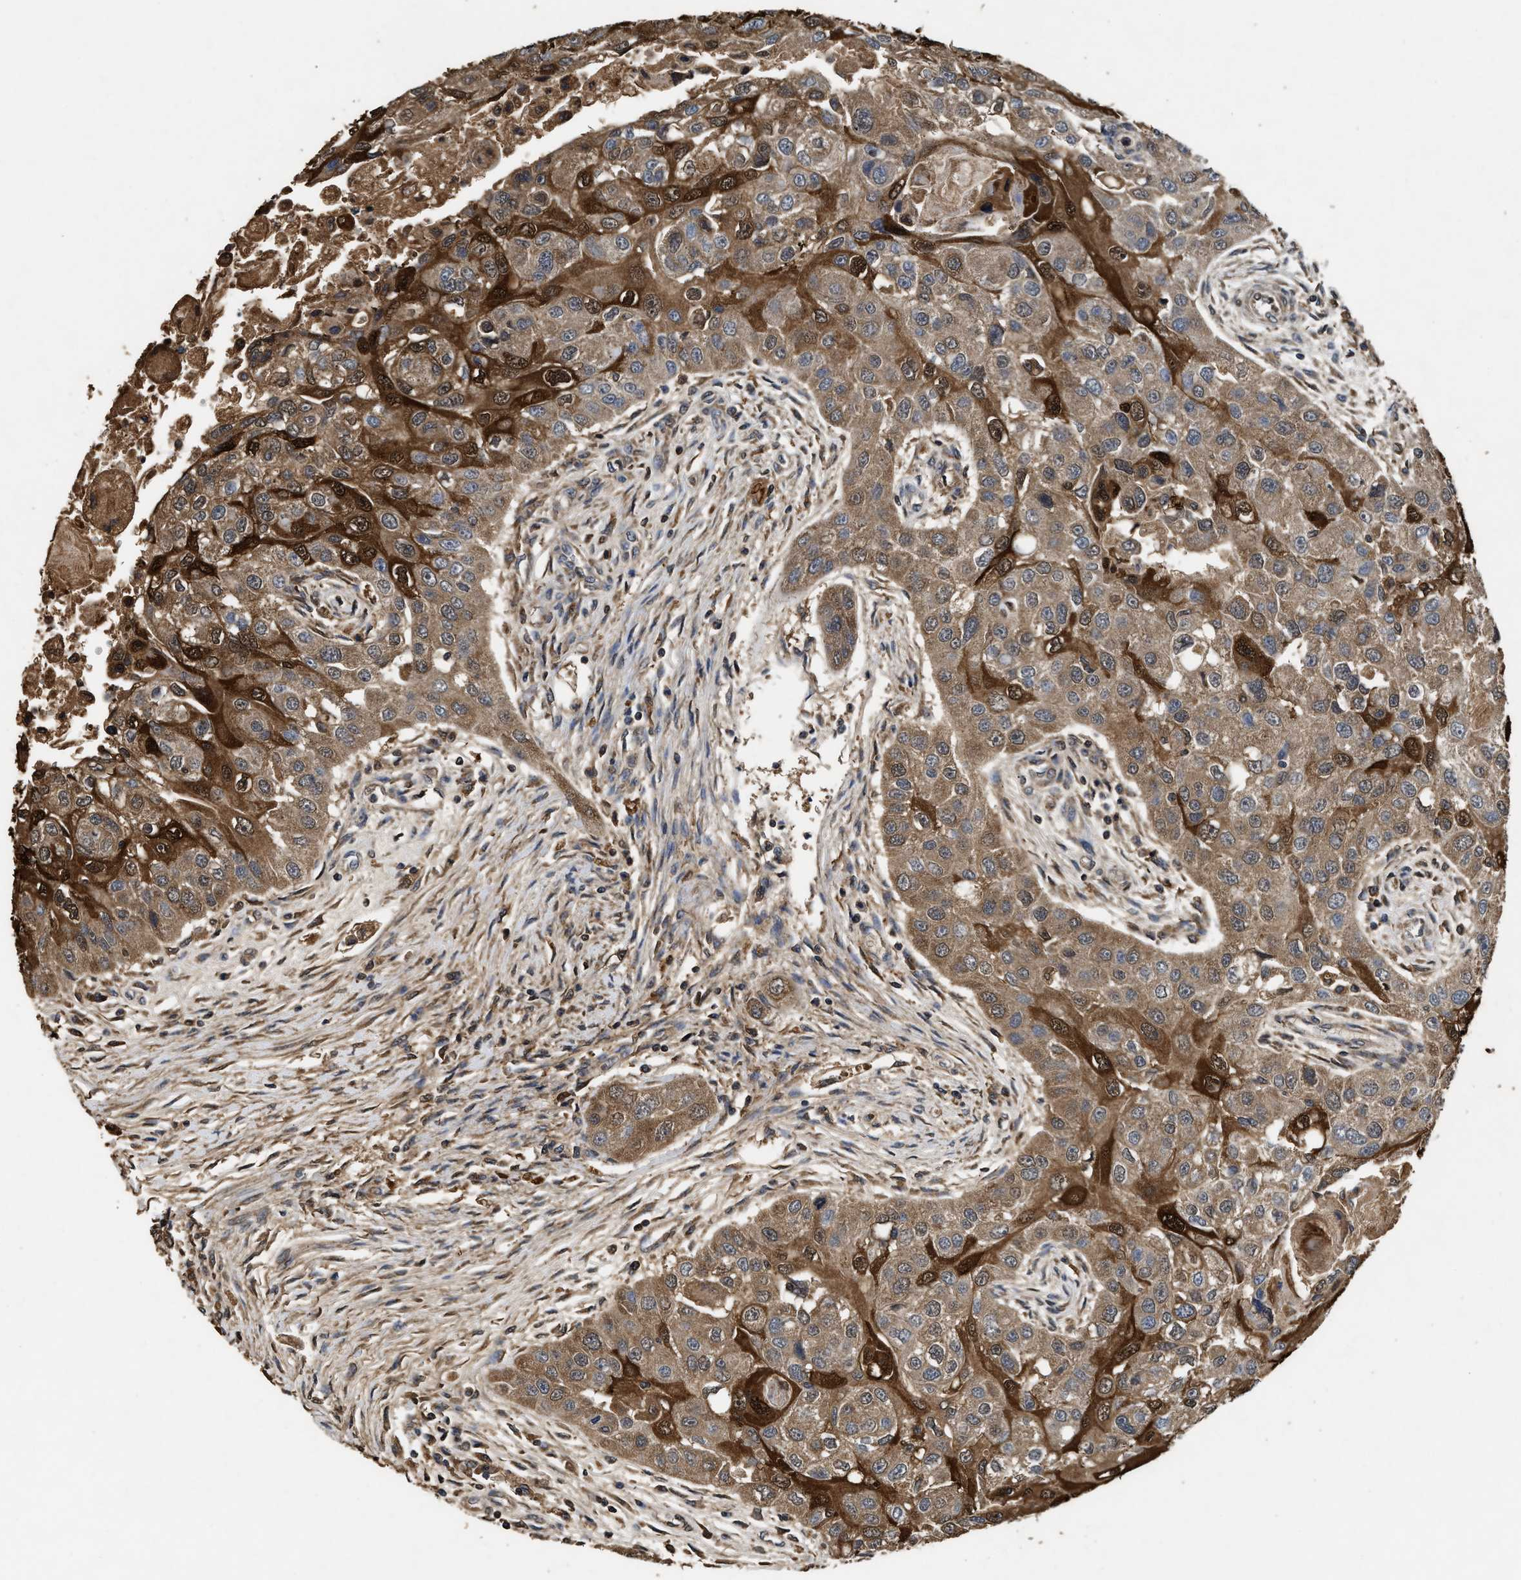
{"staining": {"intensity": "strong", "quantity": ">75%", "location": "cytoplasmic/membranous,nuclear"}, "tissue": "head and neck cancer", "cell_type": "Tumor cells", "image_type": "cancer", "snomed": [{"axis": "morphology", "description": "Normal tissue, NOS"}, {"axis": "morphology", "description": "Squamous cell carcinoma, NOS"}, {"axis": "topography", "description": "Skeletal muscle"}, {"axis": "topography", "description": "Head-Neck"}], "caption": "A brown stain labels strong cytoplasmic/membranous and nuclear staining of a protein in head and neck cancer tumor cells.", "gene": "ACAT2", "patient": {"sex": "male", "age": 51}}